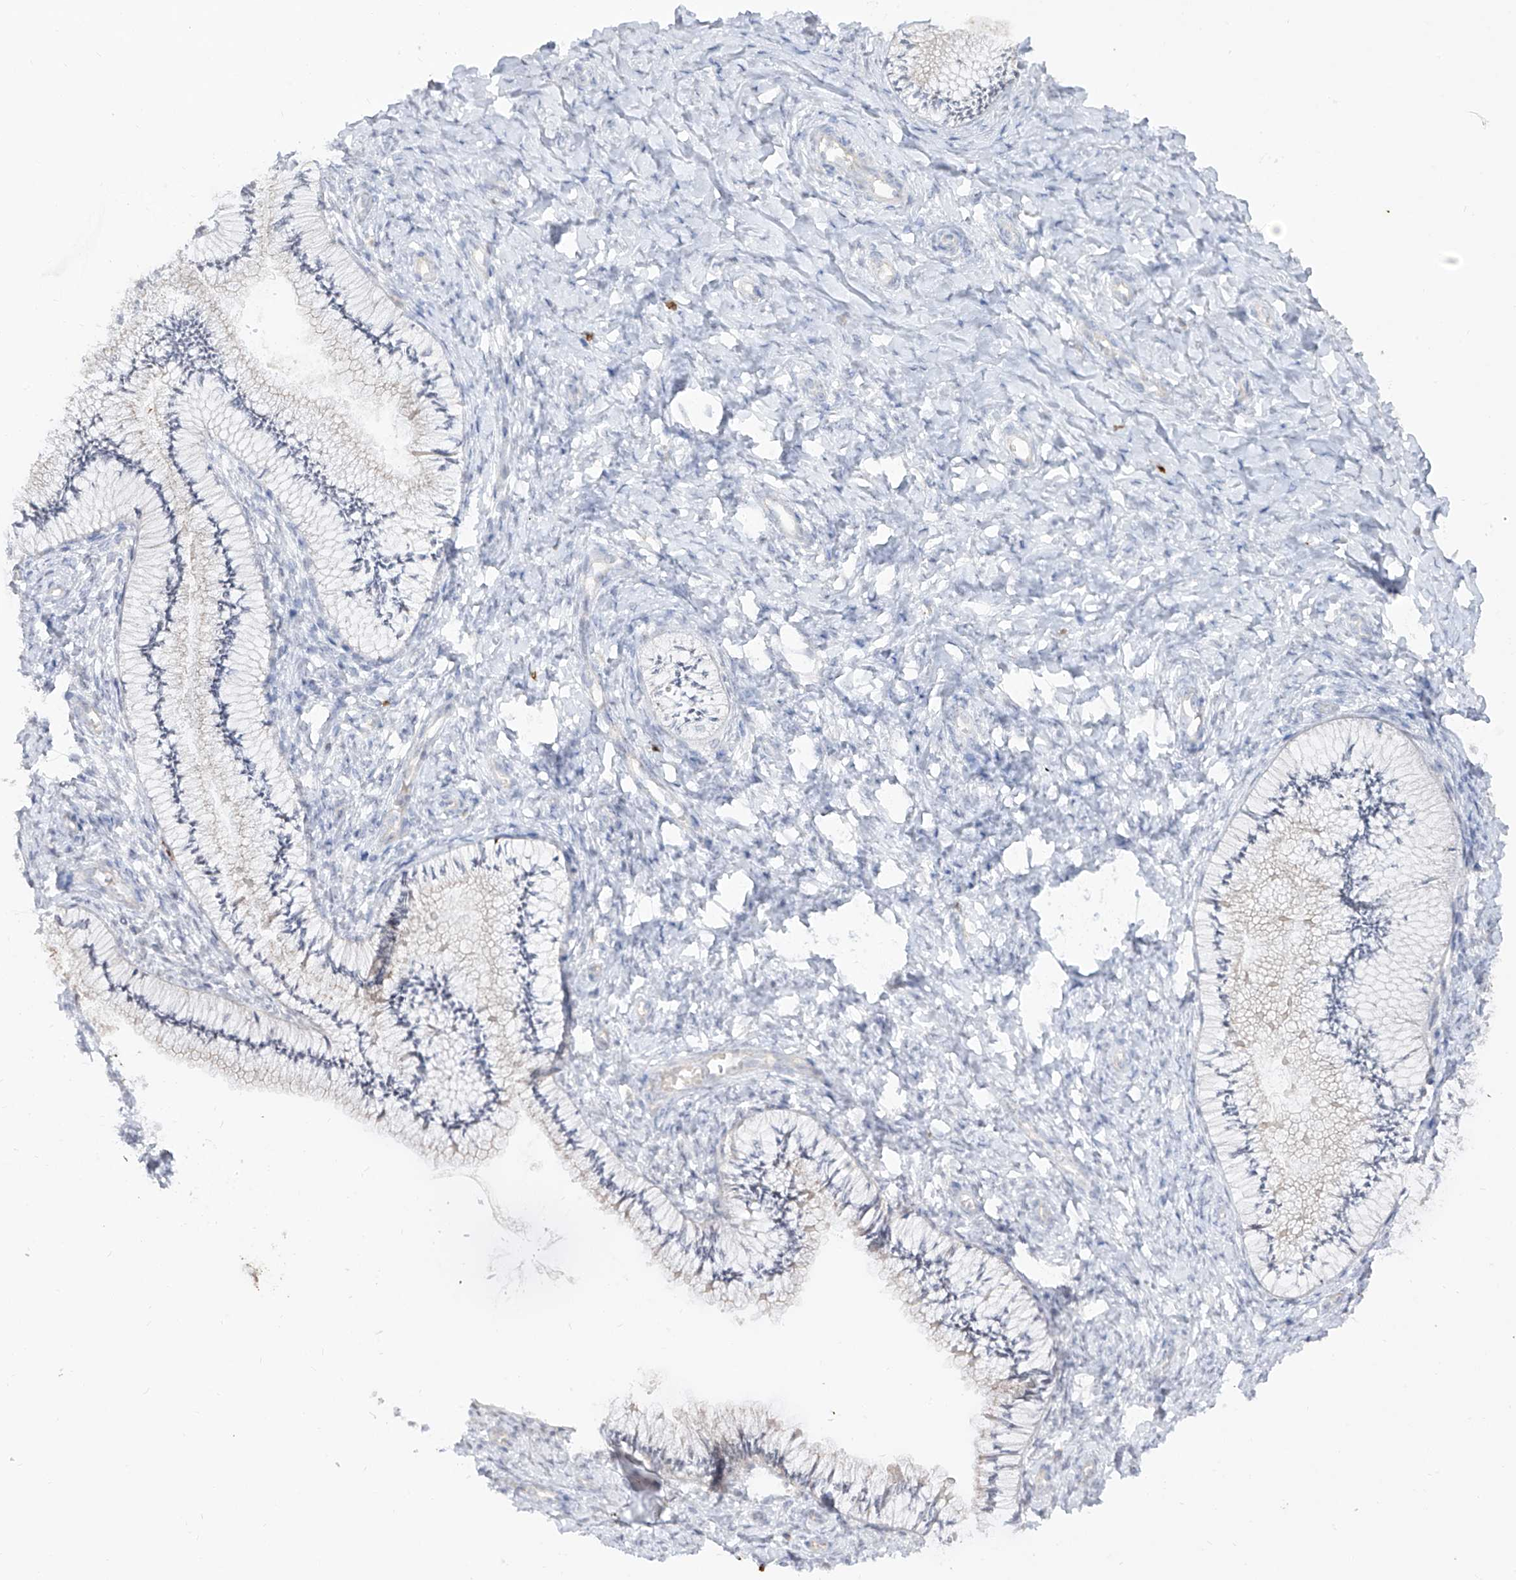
{"staining": {"intensity": "weak", "quantity": "<25%", "location": "cytoplasmic/membranous"}, "tissue": "cervix", "cell_type": "Glandular cells", "image_type": "normal", "snomed": [{"axis": "morphology", "description": "Normal tissue, NOS"}, {"axis": "topography", "description": "Cervix"}], "caption": "This micrograph is of benign cervix stained with immunohistochemistry (IHC) to label a protein in brown with the nuclei are counter-stained blue. There is no expression in glandular cells.", "gene": "ZNF227", "patient": {"sex": "female", "age": 36}}